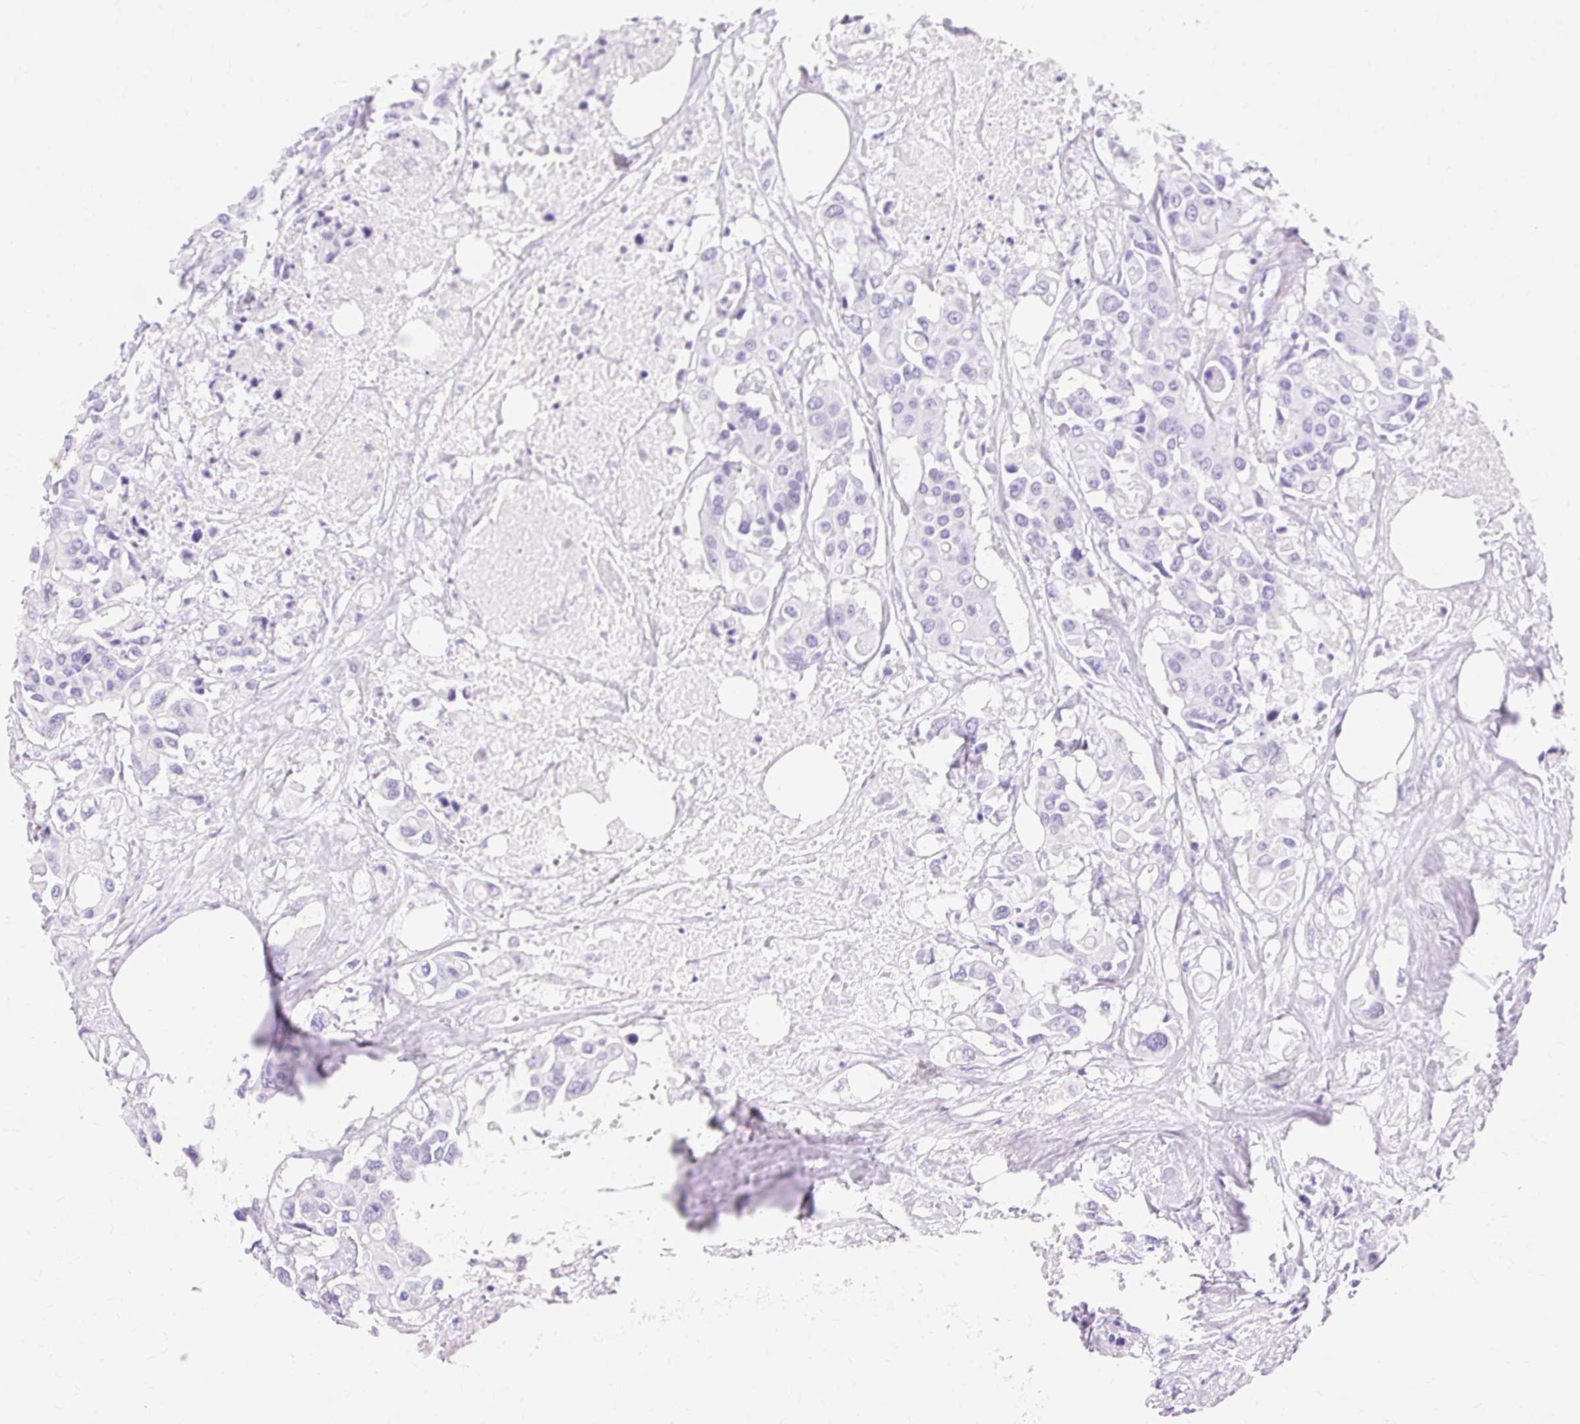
{"staining": {"intensity": "negative", "quantity": "none", "location": "none"}, "tissue": "colorectal cancer", "cell_type": "Tumor cells", "image_type": "cancer", "snomed": [{"axis": "morphology", "description": "Adenocarcinoma, NOS"}, {"axis": "topography", "description": "Colon"}], "caption": "This is an IHC photomicrograph of human colorectal adenocarcinoma. There is no staining in tumor cells.", "gene": "MBP", "patient": {"sex": "male", "age": 77}}